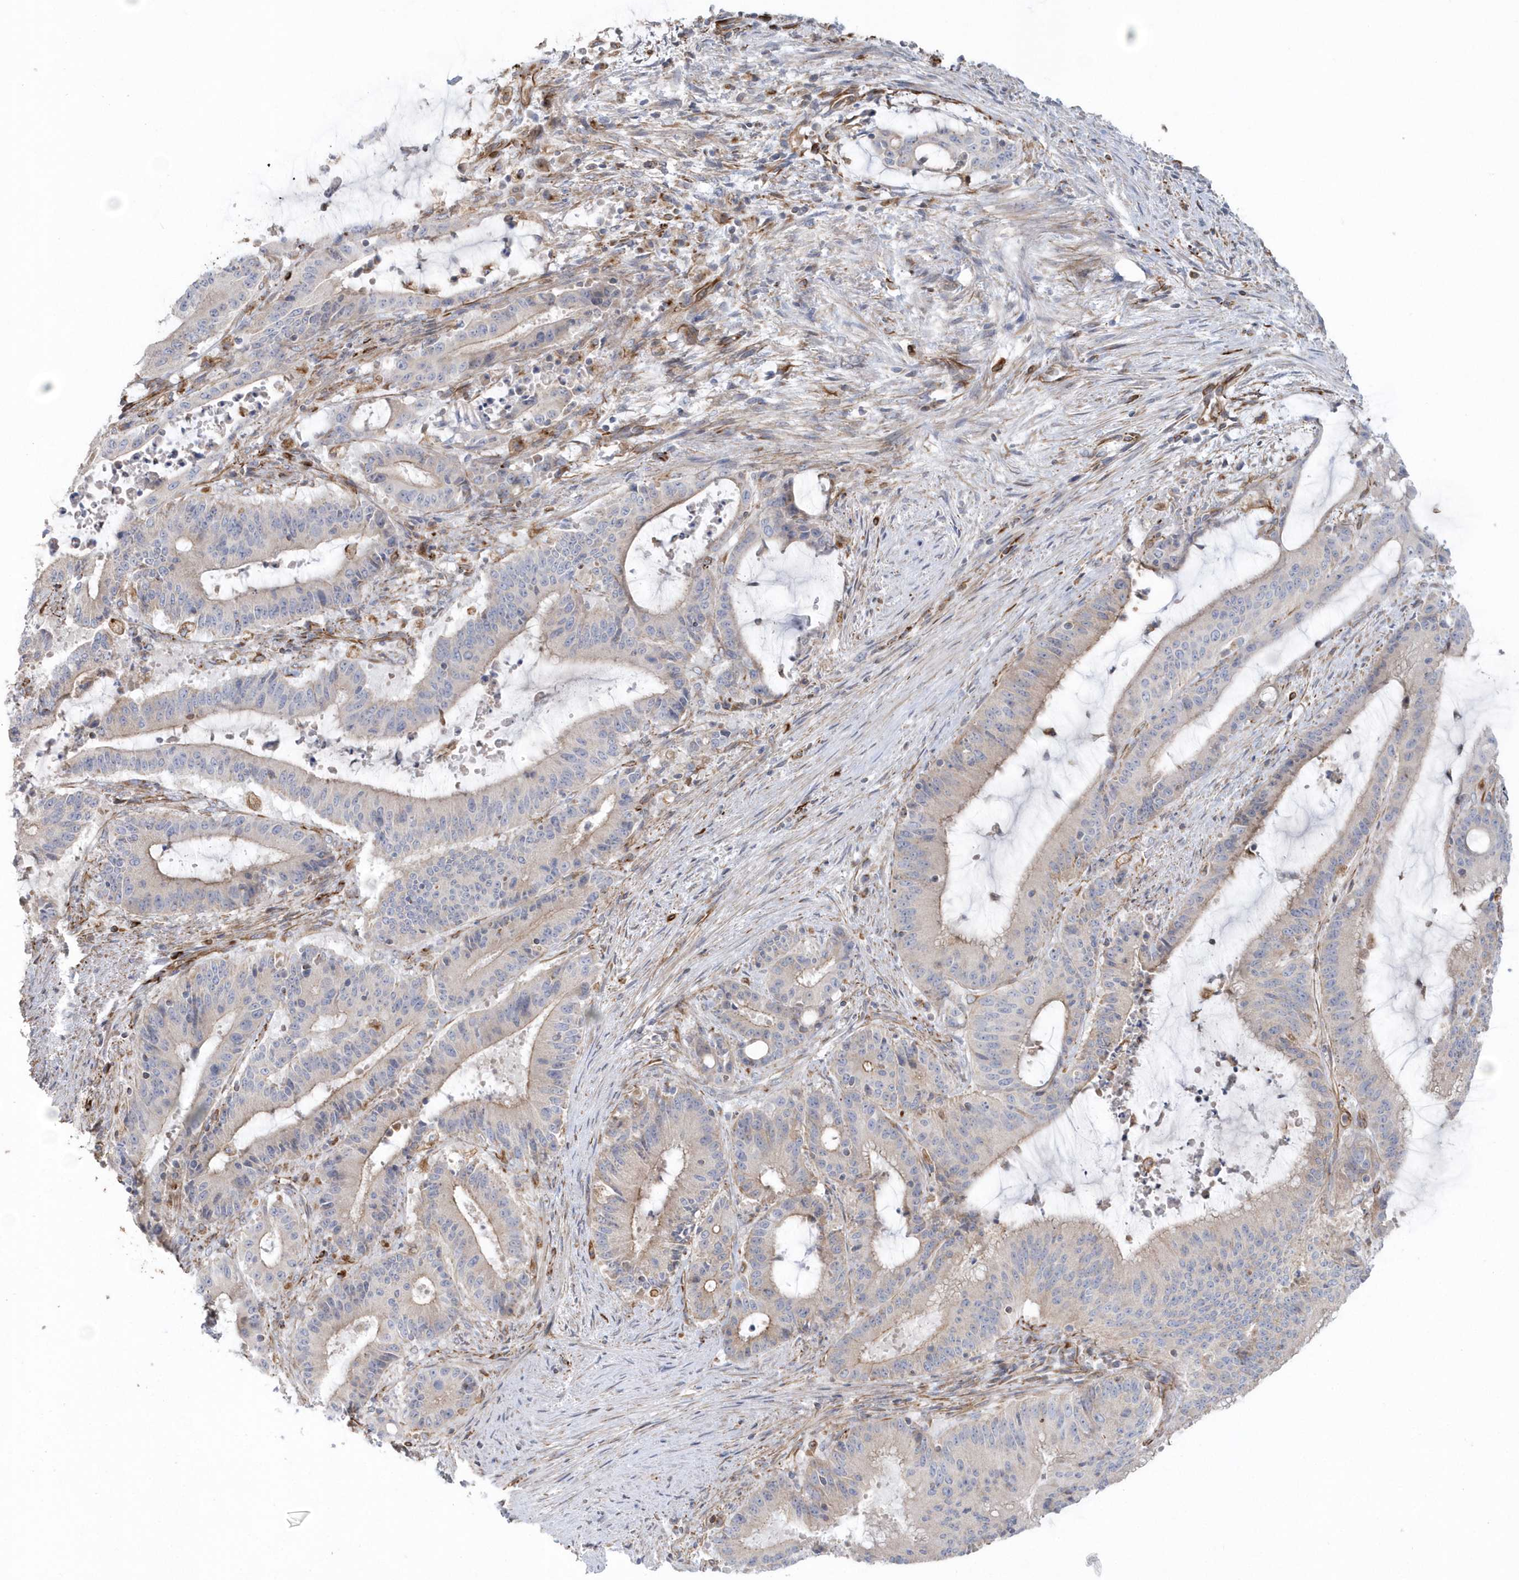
{"staining": {"intensity": "negative", "quantity": "none", "location": "none"}, "tissue": "liver cancer", "cell_type": "Tumor cells", "image_type": "cancer", "snomed": [{"axis": "morphology", "description": "Normal tissue, NOS"}, {"axis": "morphology", "description": "Cholangiocarcinoma"}, {"axis": "topography", "description": "Liver"}, {"axis": "topography", "description": "Peripheral nerve tissue"}], "caption": "This is a histopathology image of IHC staining of cholangiocarcinoma (liver), which shows no staining in tumor cells.", "gene": "RAB17", "patient": {"sex": "female", "age": 73}}